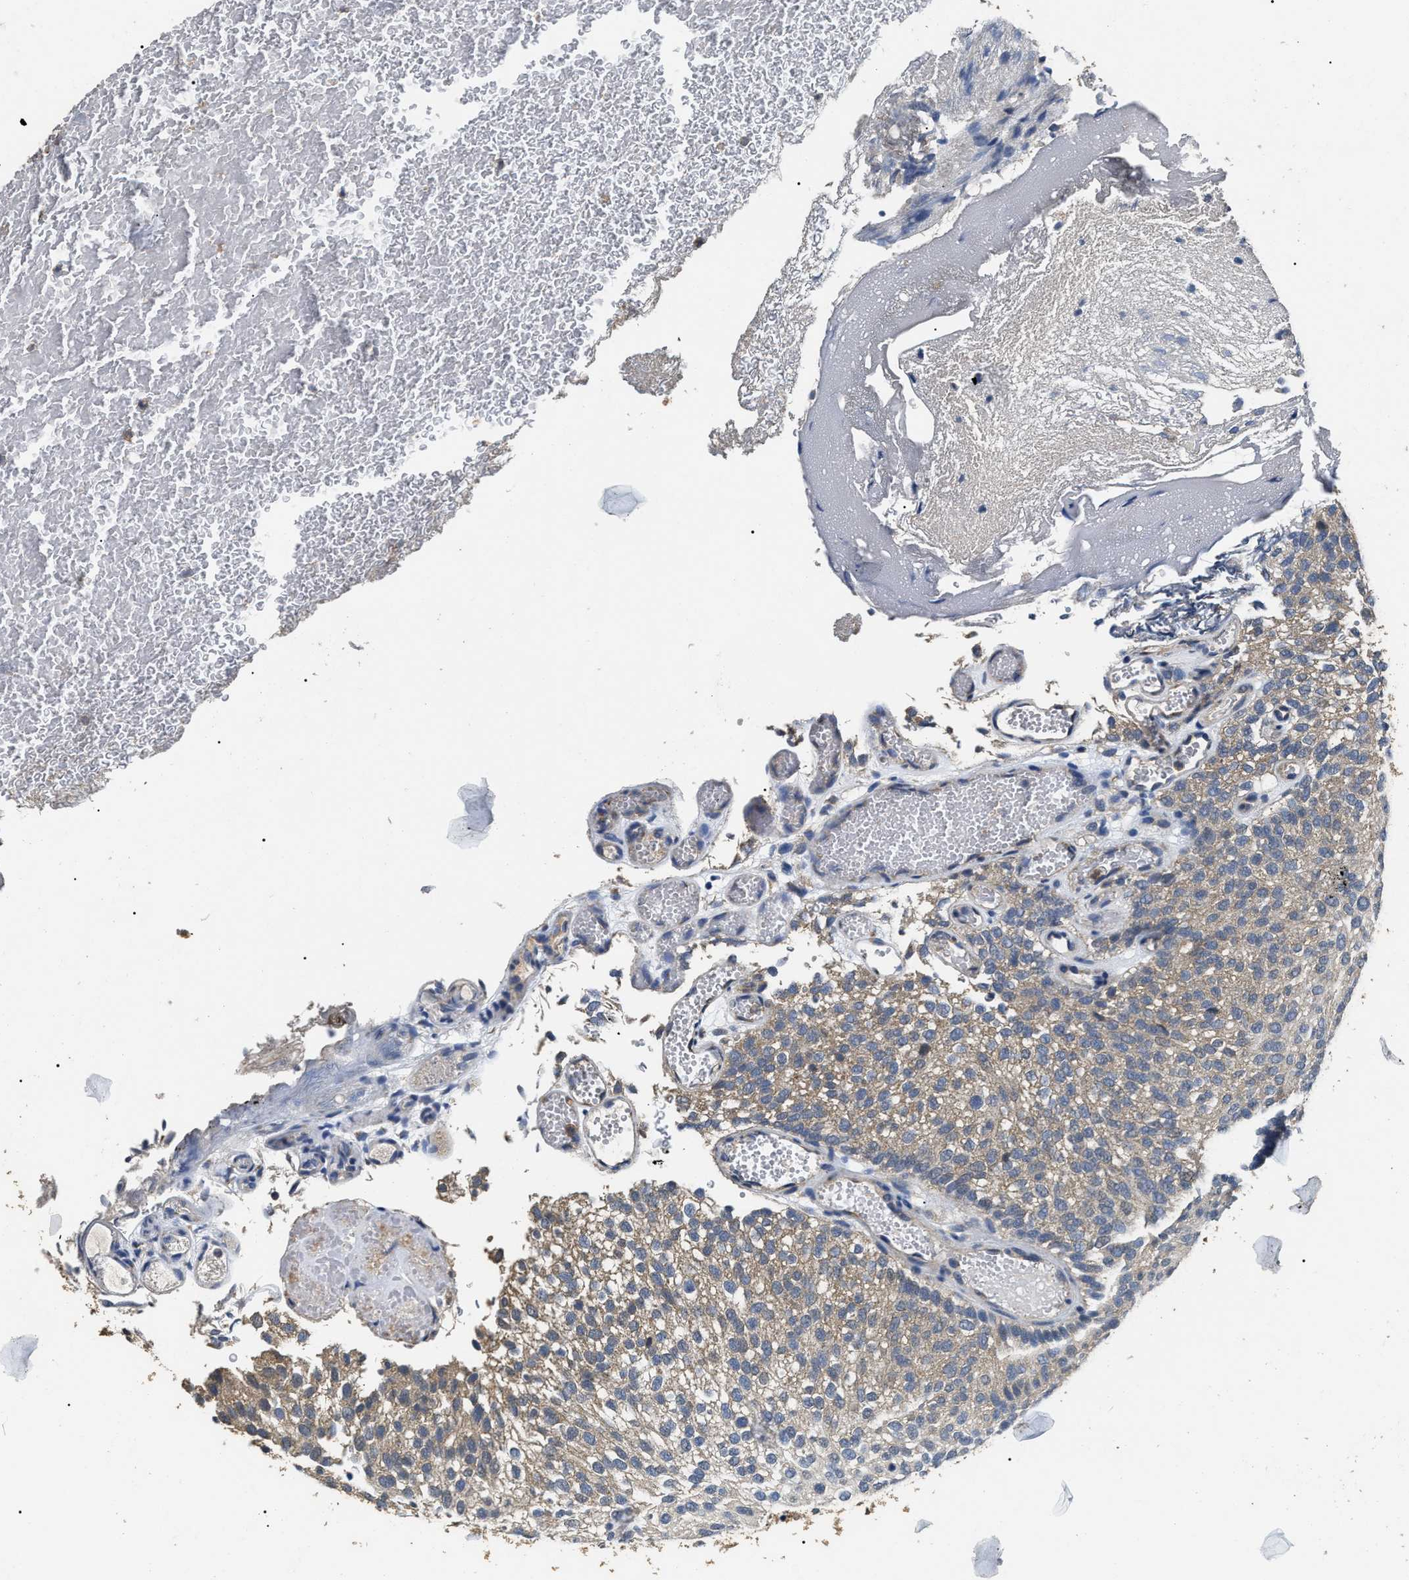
{"staining": {"intensity": "weak", "quantity": "<25%", "location": "cytoplasmic/membranous,nuclear"}, "tissue": "urothelial cancer", "cell_type": "Tumor cells", "image_type": "cancer", "snomed": [{"axis": "morphology", "description": "Urothelial carcinoma, Low grade"}, {"axis": "topography", "description": "Urinary bladder"}], "caption": "Tumor cells show no significant staining in urothelial cancer. (DAB (3,3'-diaminobenzidine) IHC visualized using brightfield microscopy, high magnification).", "gene": "PSMD8", "patient": {"sex": "male", "age": 78}}